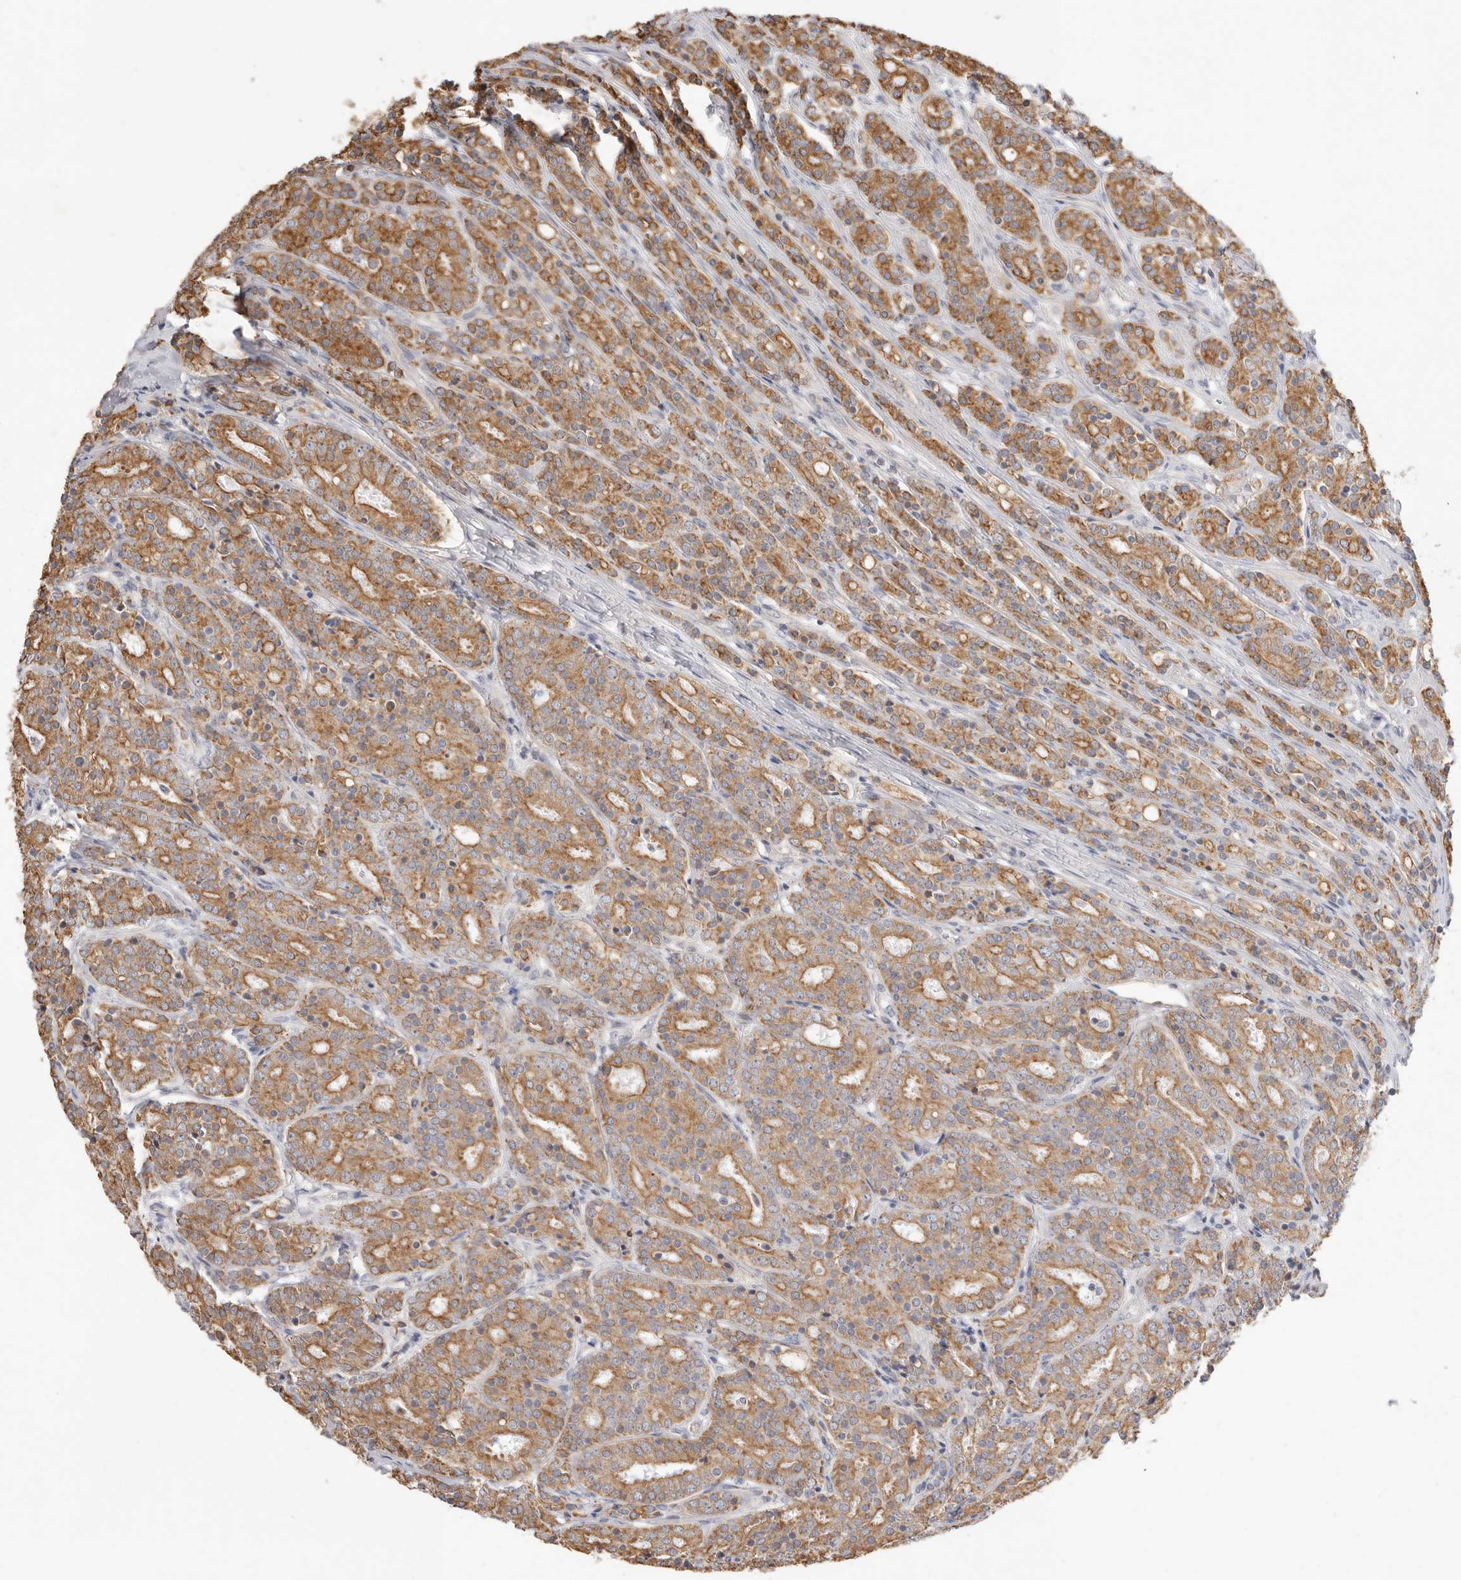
{"staining": {"intensity": "moderate", "quantity": ">75%", "location": "cytoplasmic/membranous"}, "tissue": "prostate cancer", "cell_type": "Tumor cells", "image_type": "cancer", "snomed": [{"axis": "morphology", "description": "Adenocarcinoma, High grade"}, {"axis": "topography", "description": "Prostate"}], "caption": "Brown immunohistochemical staining in prostate cancer reveals moderate cytoplasmic/membranous positivity in about >75% of tumor cells.", "gene": "USH1C", "patient": {"sex": "male", "age": 62}}